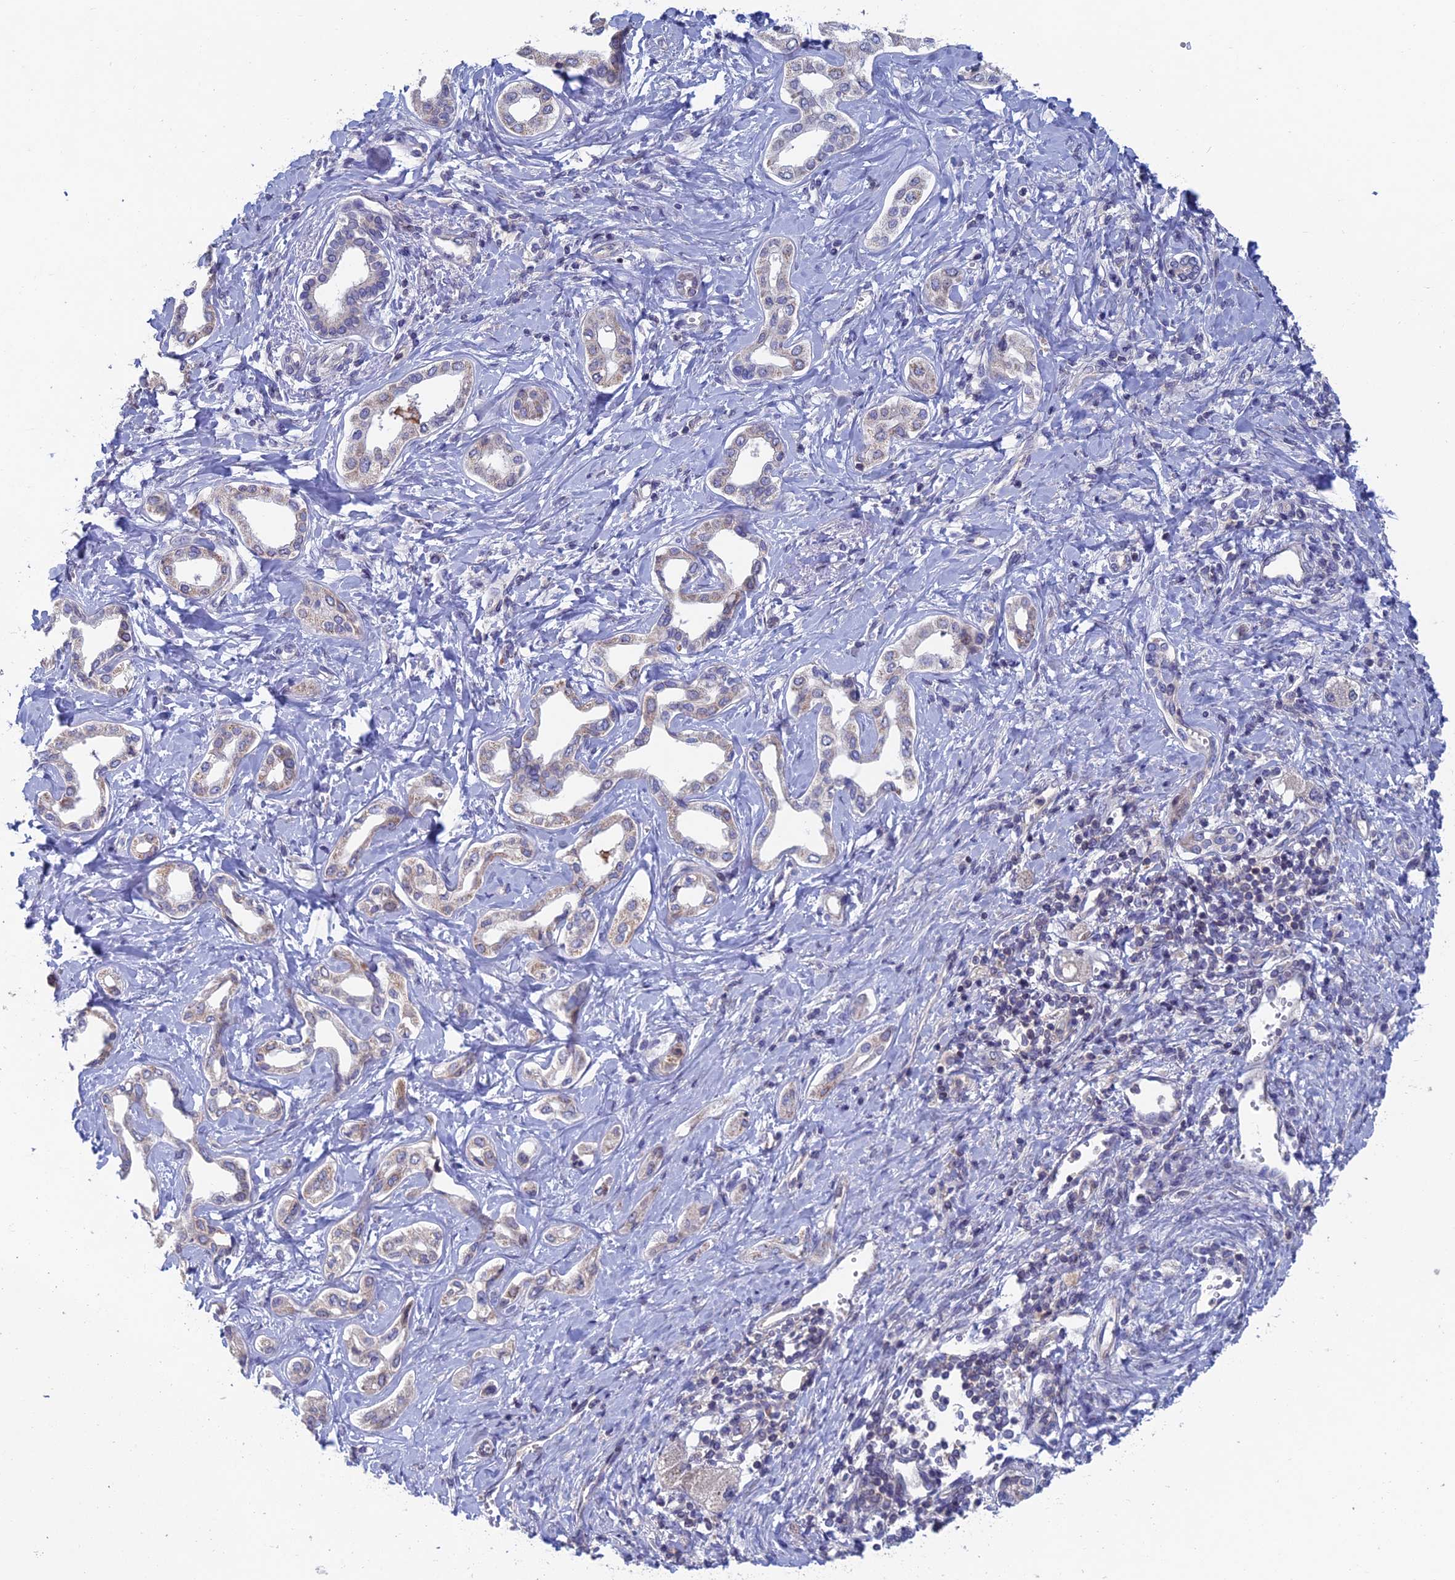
{"staining": {"intensity": "weak", "quantity": "25%-75%", "location": "cytoplasmic/membranous"}, "tissue": "liver cancer", "cell_type": "Tumor cells", "image_type": "cancer", "snomed": [{"axis": "morphology", "description": "Cholangiocarcinoma"}, {"axis": "topography", "description": "Liver"}], "caption": "Weak cytoplasmic/membranous expression is identified in approximately 25%-75% of tumor cells in liver cancer.", "gene": "USP37", "patient": {"sex": "female", "age": 77}}